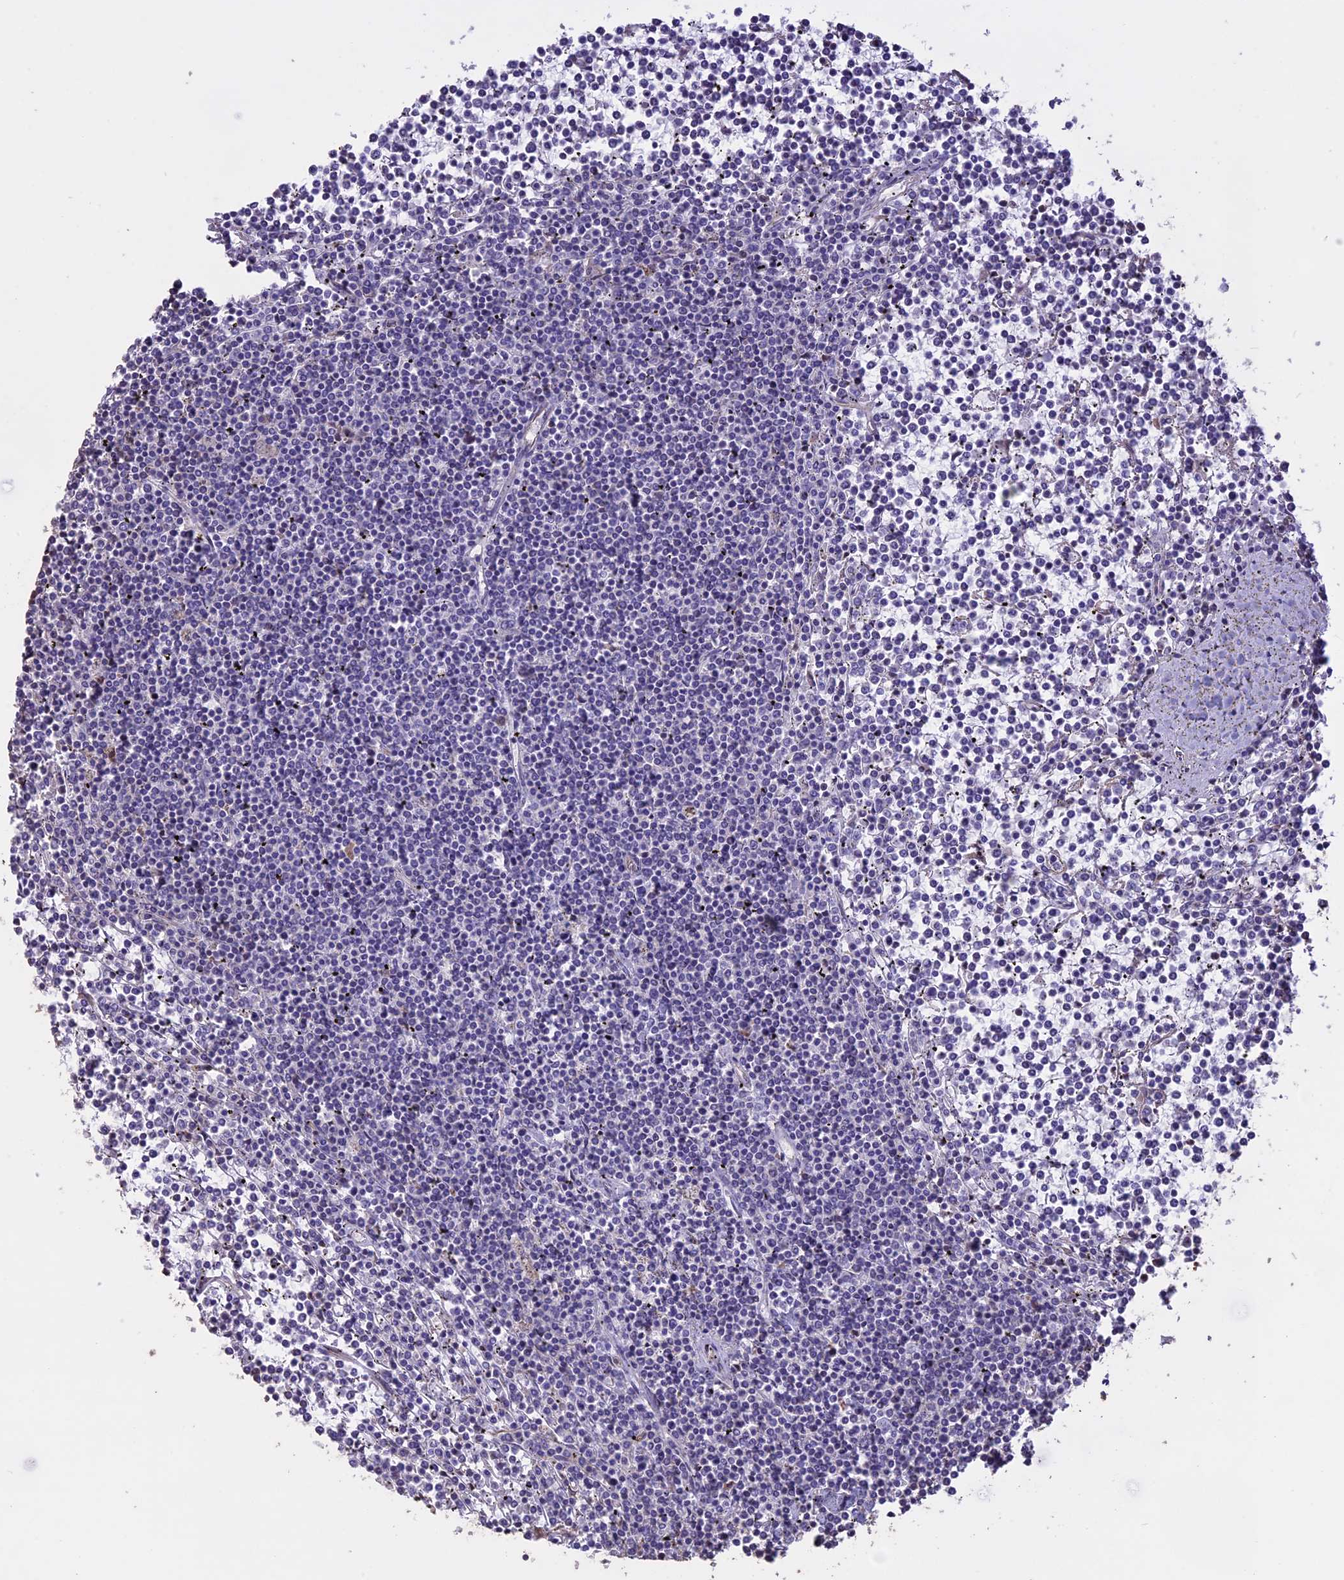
{"staining": {"intensity": "negative", "quantity": "none", "location": "none"}, "tissue": "lymphoma", "cell_type": "Tumor cells", "image_type": "cancer", "snomed": [{"axis": "morphology", "description": "Malignant lymphoma, non-Hodgkin's type, Low grade"}, {"axis": "topography", "description": "Spleen"}], "caption": "High power microscopy image of an IHC histopathology image of low-grade malignant lymphoma, non-Hodgkin's type, revealing no significant staining in tumor cells.", "gene": "CCDC148", "patient": {"sex": "female", "age": 19}}